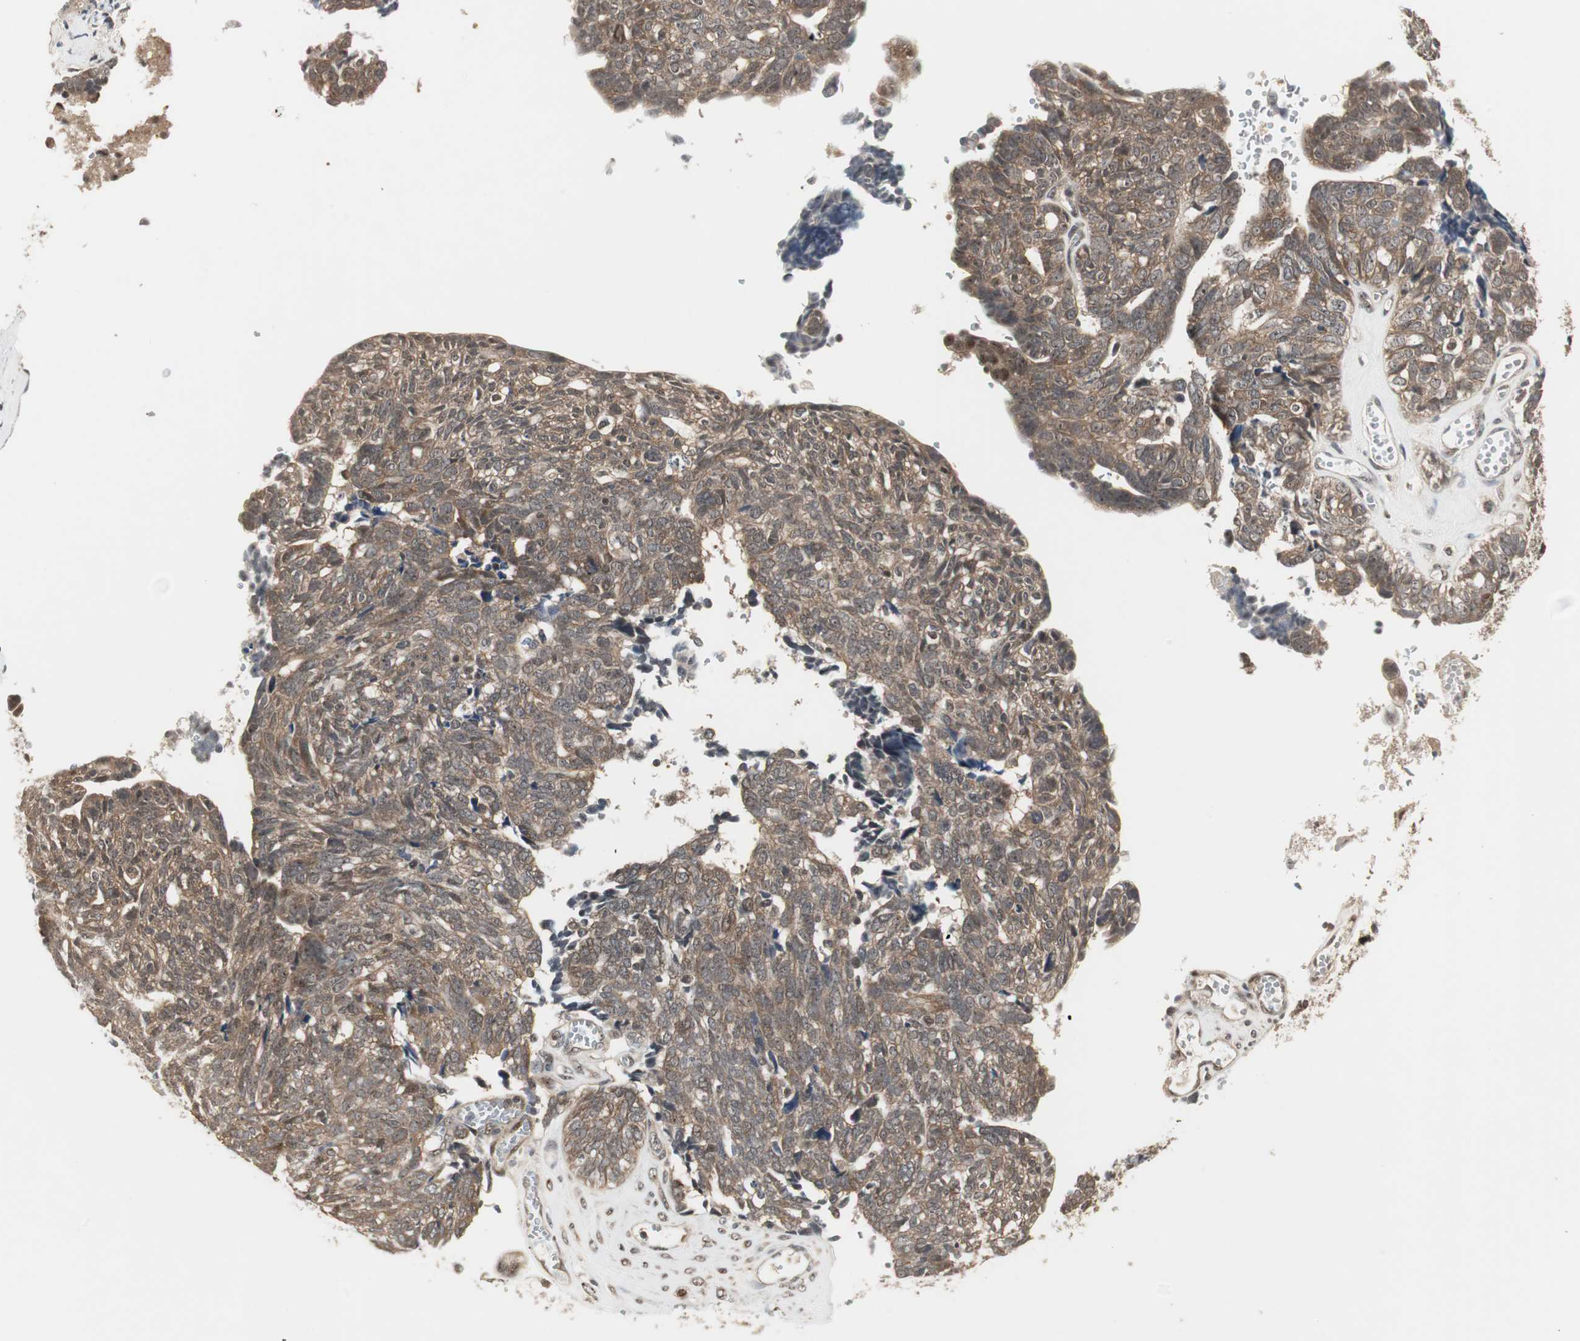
{"staining": {"intensity": "moderate", "quantity": ">75%", "location": "cytoplasmic/membranous"}, "tissue": "ovarian cancer", "cell_type": "Tumor cells", "image_type": "cancer", "snomed": [{"axis": "morphology", "description": "Cystadenocarcinoma, serous, NOS"}, {"axis": "topography", "description": "Ovary"}], "caption": "Ovarian serous cystadenocarcinoma was stained to show a protein in brown. There is medium levels of moderate cytoplasmic/membranous expression in about >75% of tumor cells.", "gene": "CSNK2B", "patient": {"sex": "female", "age": 79}}